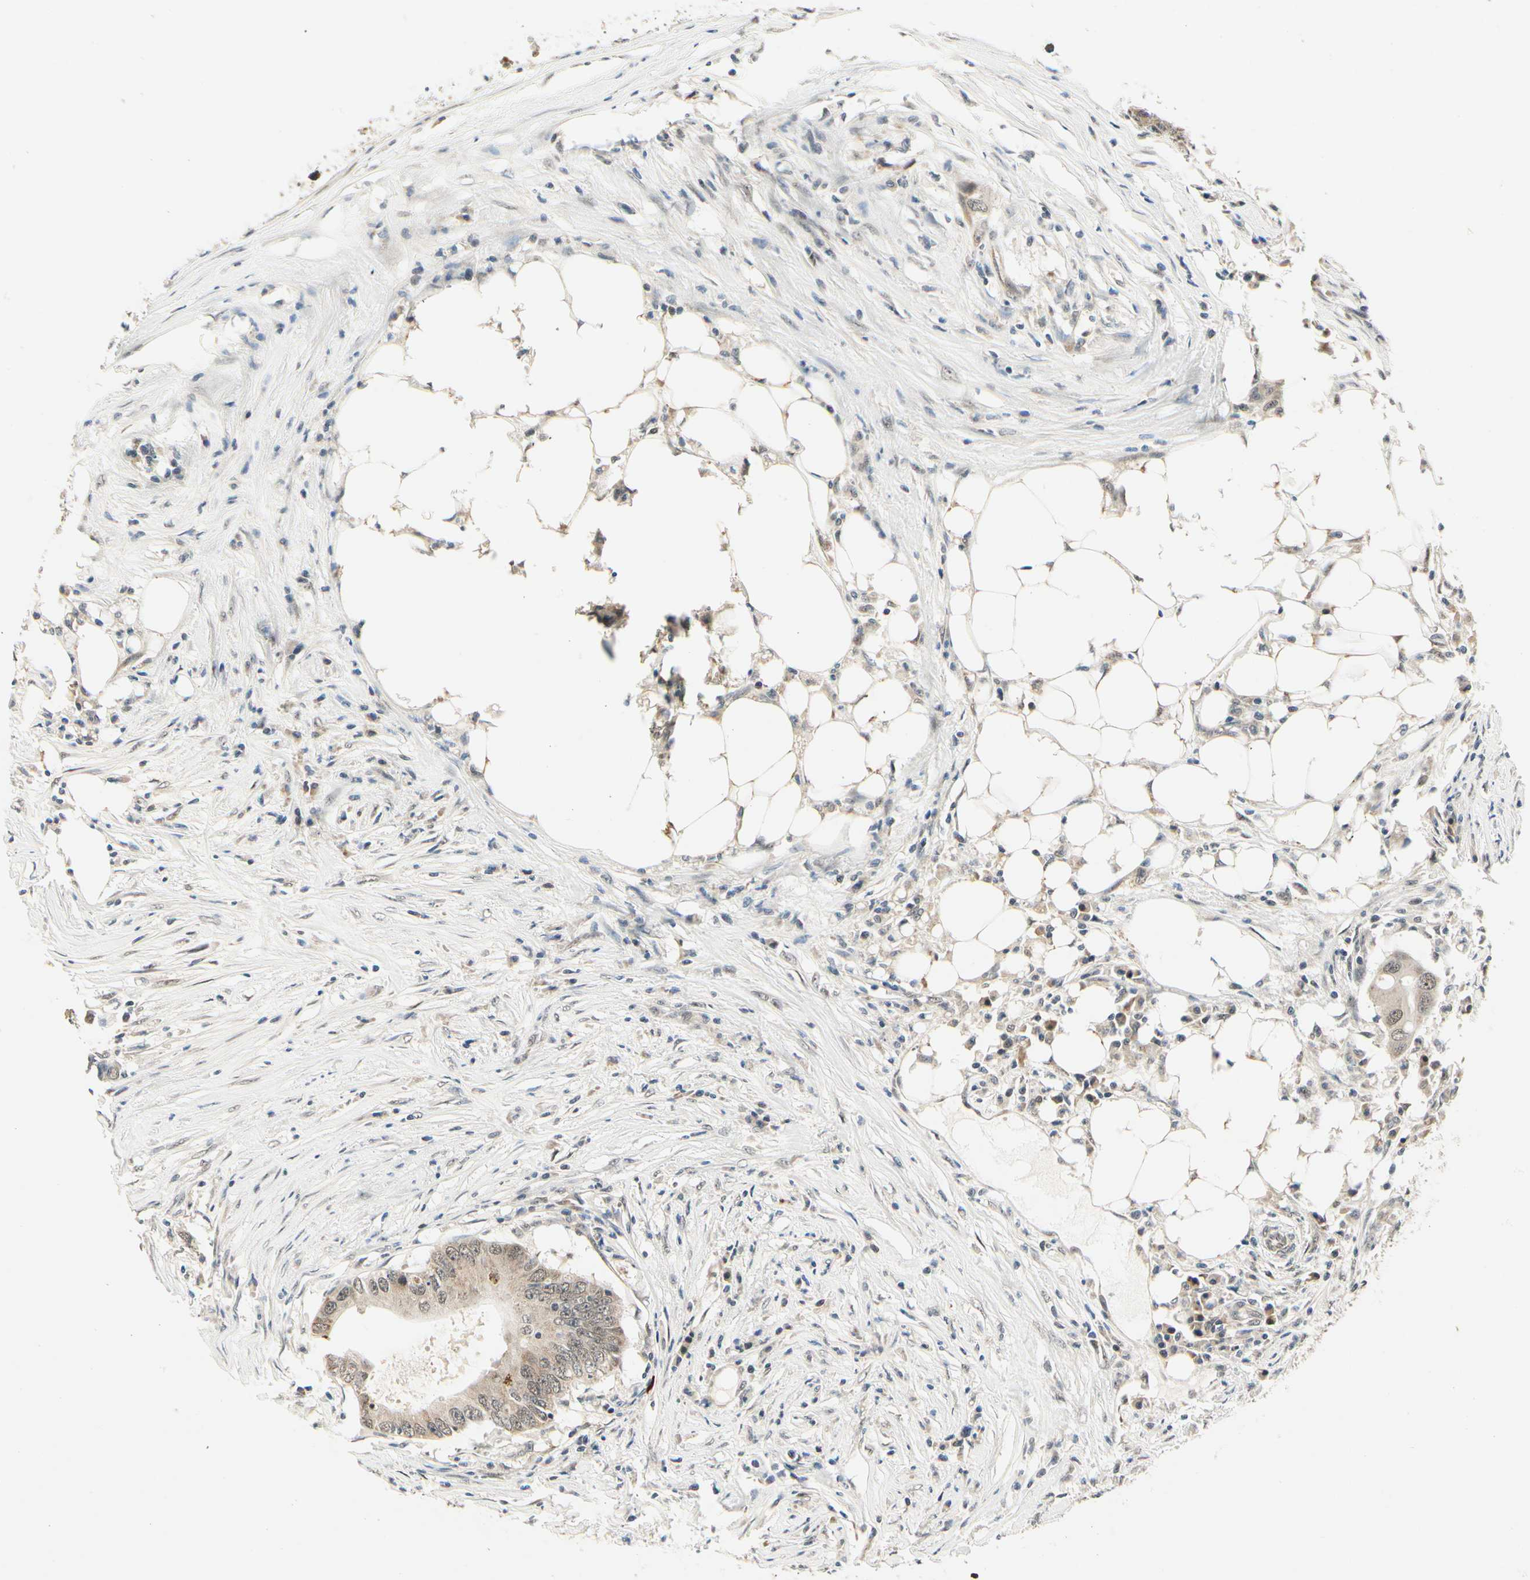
{"staining": {"intensity": "weak", "quantity": "25%-75%", "location": "cytoplasmic/membranous"}, "tissue": "colorectal cancer", "cell_type": "Tumor cells", "image_type": "cancer", "snomed": [{"axis": "morphology", "description": "Adenocarcinoma, NOS"}, {"axis": "topography", "description": "Colon"}], "caption": "Immunohistochemical staining of human colorectal cancer shows low levels of weak cytoplasmic/membranous expression in about 25%-75% of tumor cells.", "gene": "PDK2", "patient": {"sex": "male", "age": 71}}